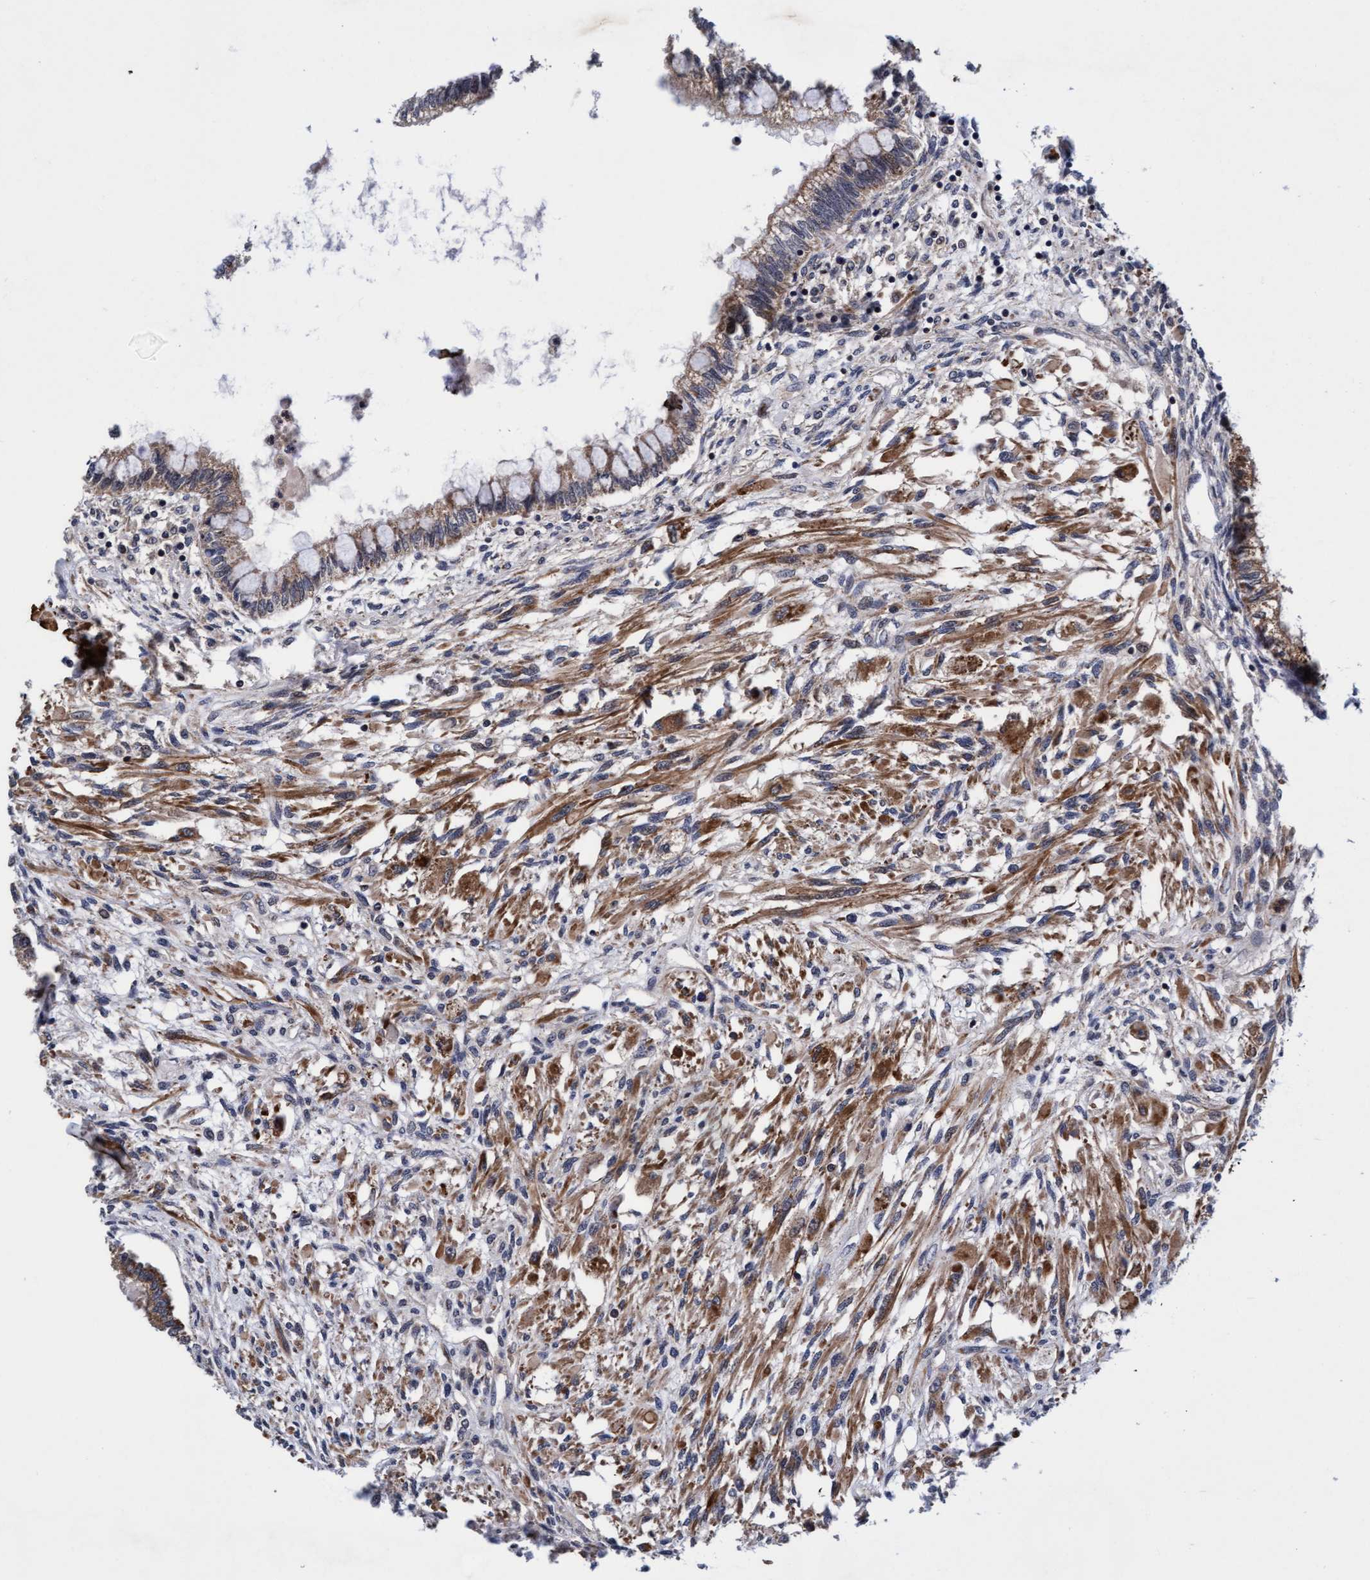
{"staining": {"intensity": "moderate", "quantity": ">75%", "location": "cytoplasmic/membranous"}, "tissue": "testis cancer", "cell_type": "Tumor cells", "image_type": "cancer", "snomed": [{"axis": "morphology", "description": "Seminoma, NOS"}, {"axis": "topography", "description": "Testis"}], "caption": "Immunohistochemistry (DAB) staining of testis cancer (seminoma) shows moderate cytoplasmic/membranous protein positivity in about >75% of tumor cells.", "gene": "EFCAB13", "patient": {"sex": "male", "age": 28}}